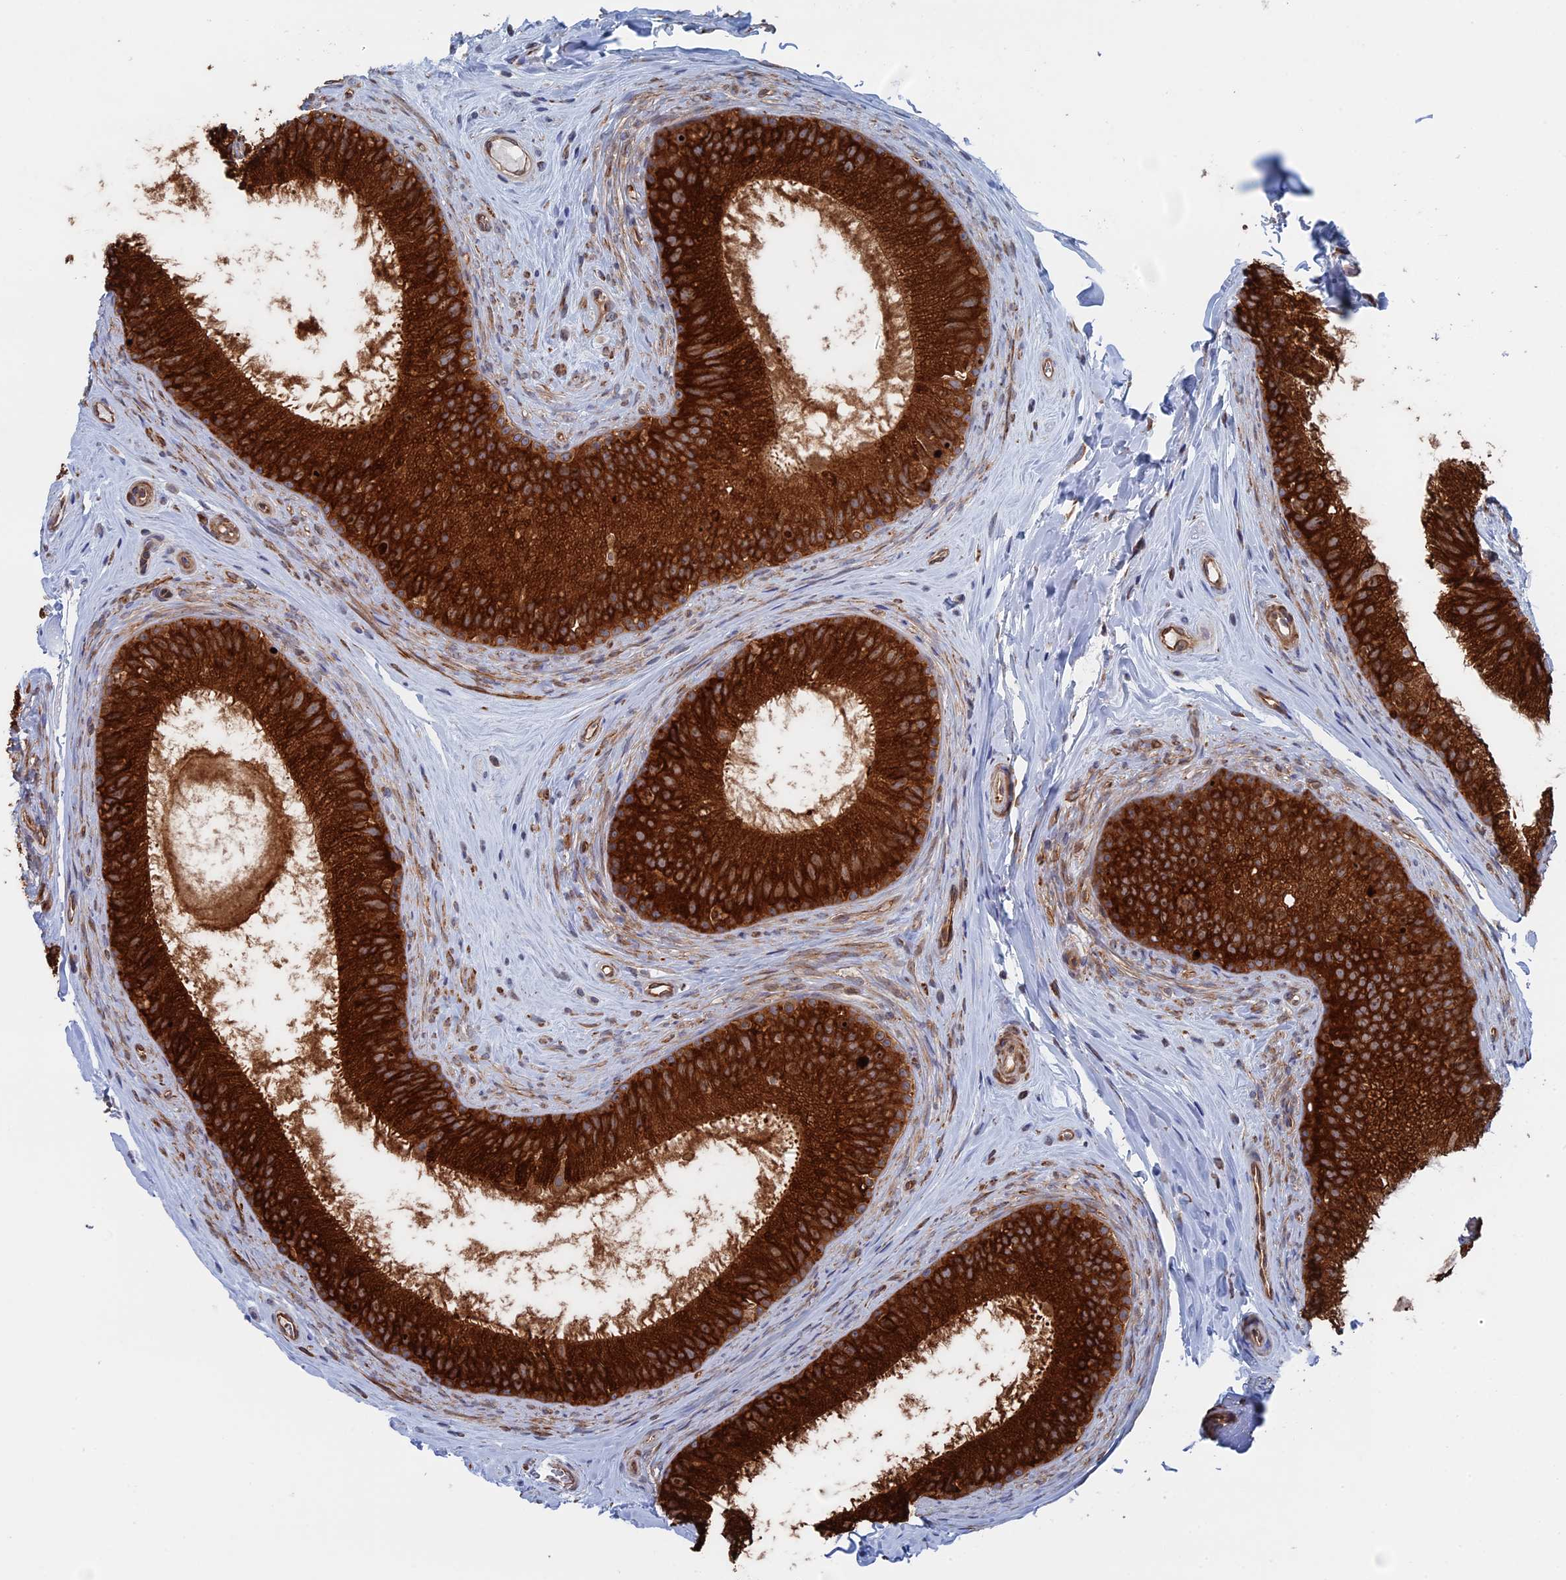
{"staining": {"intensity": "strong", "quantity": ">75%", "location": "cytoplasmic/membranous"}, "tissue": "epididymis", "cell_type": "Glandular cells", "image_type": "normal", "snomed": [{"axis": "morphology", "description": "Normal tissue, NOS"}, {"axis": "topography", "description": "Epididymis"}], "caption": "Benign epididymis demonstrates strong cytoplasmic/membranous positivity in approximately >75% of glandular cells, visualized by immunohistochemistry. The protein of interest is stained brown, and the nuclei are stained in blue (DAB IHC with brightfield microscopy, high magnification).", "gene": "BPIFB6", "patient": {"sex": "male", "age": 33}}